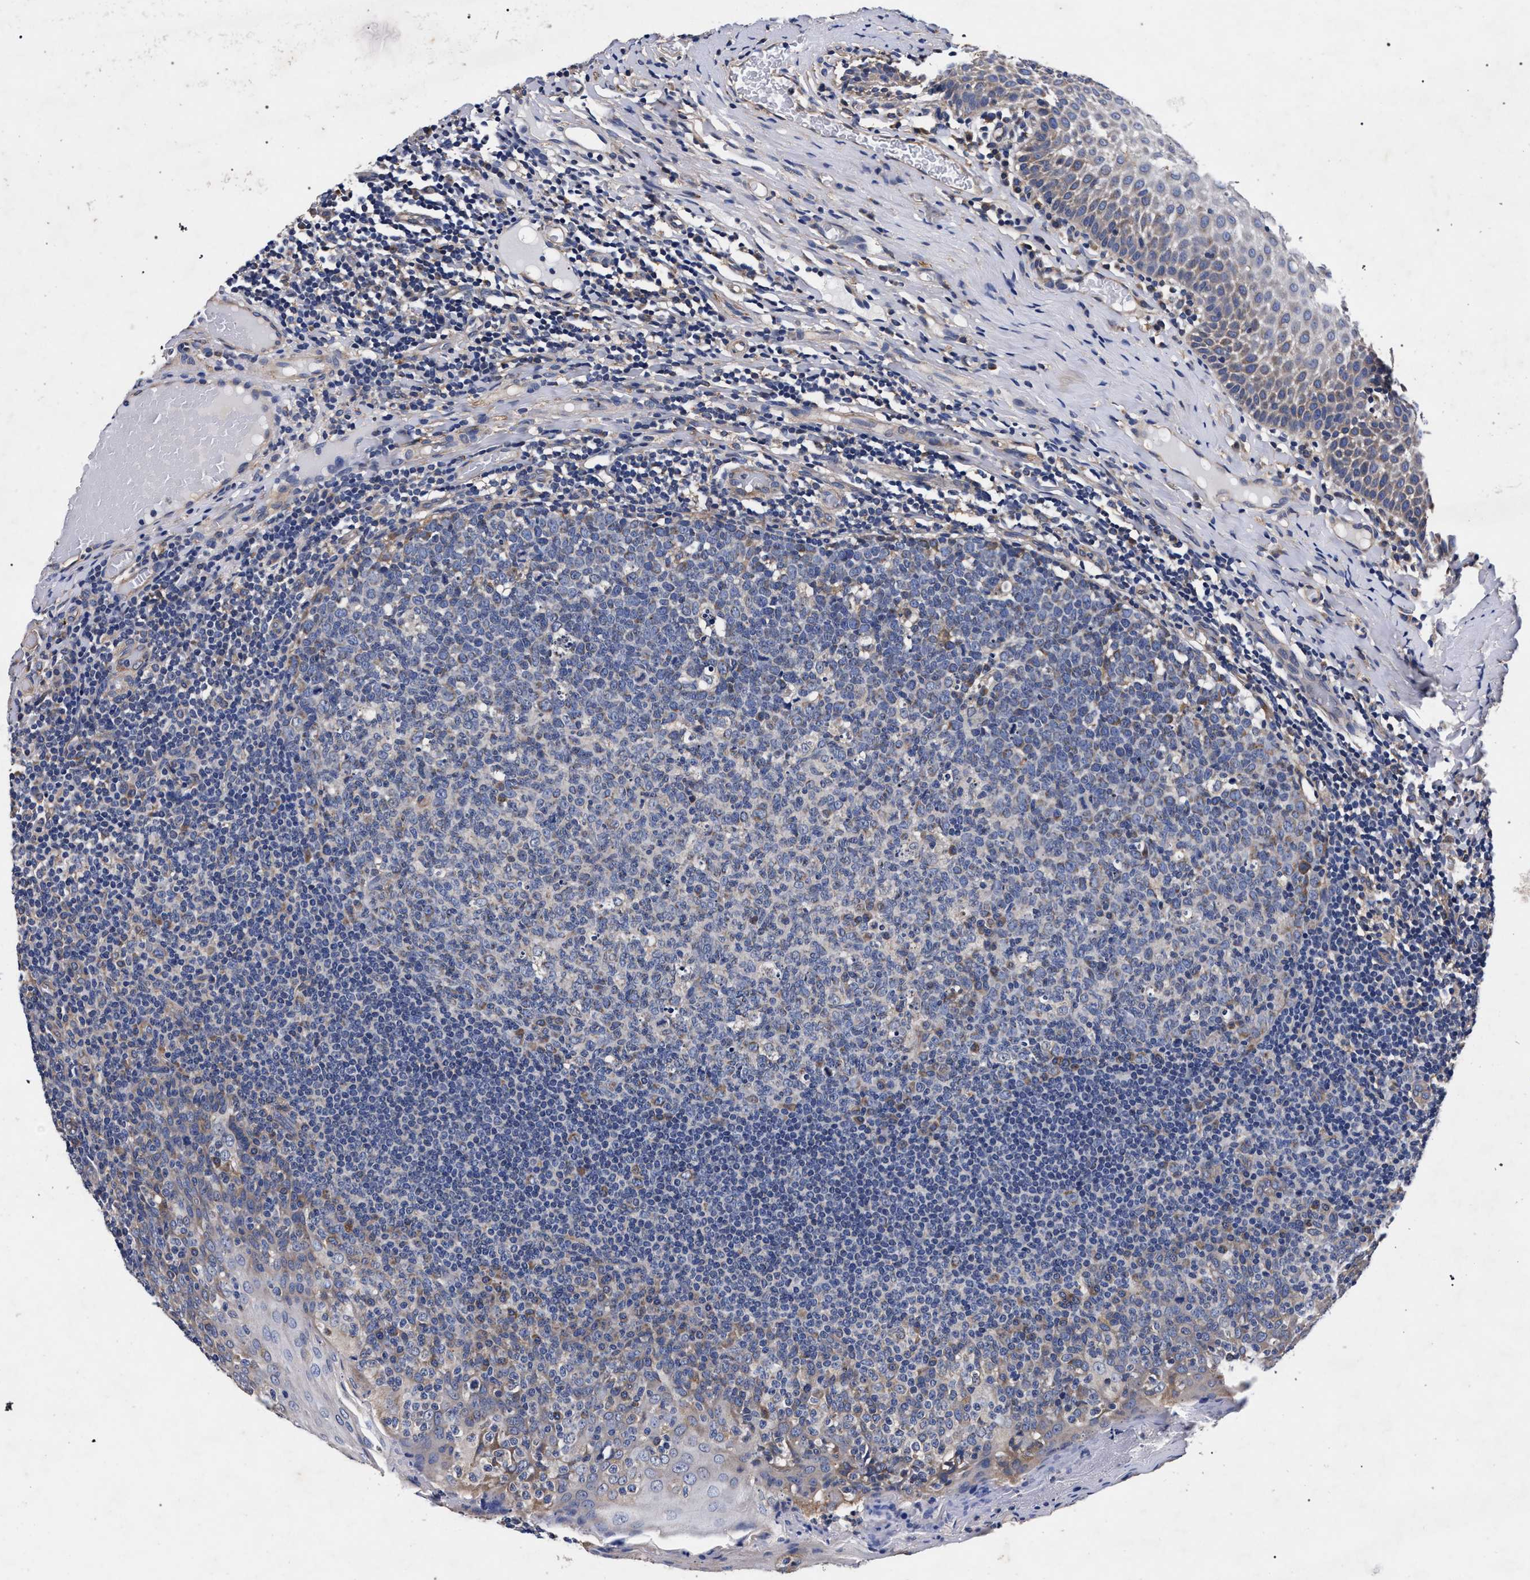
{"staining": {"intensity": "weak", "quantity": "<25%", "location": "cytoplasmic/membranous"}, "tissue": "tonsil", "cell_type": "Germinal center cells", "image_type": "normal", "snomed": [{"axis": "morphology", "description": "Normal tissue, NOS"}, {"axis": "topography", "description": "Tonsil"}], "caption": "This histopathology image is of benign tonsil stained with immunohistochemistry to label a protein in brown with the nuclei are counter-stained blue. There is no staining in germinal center cells. The staining was performed using DAB to visualize the protein expression in brown, while the nuclei were stained in blue with hematoxylin (Magnification: 20x).", "gene": "CFAP95", "patient": {"sex": "female", "age": 19}}